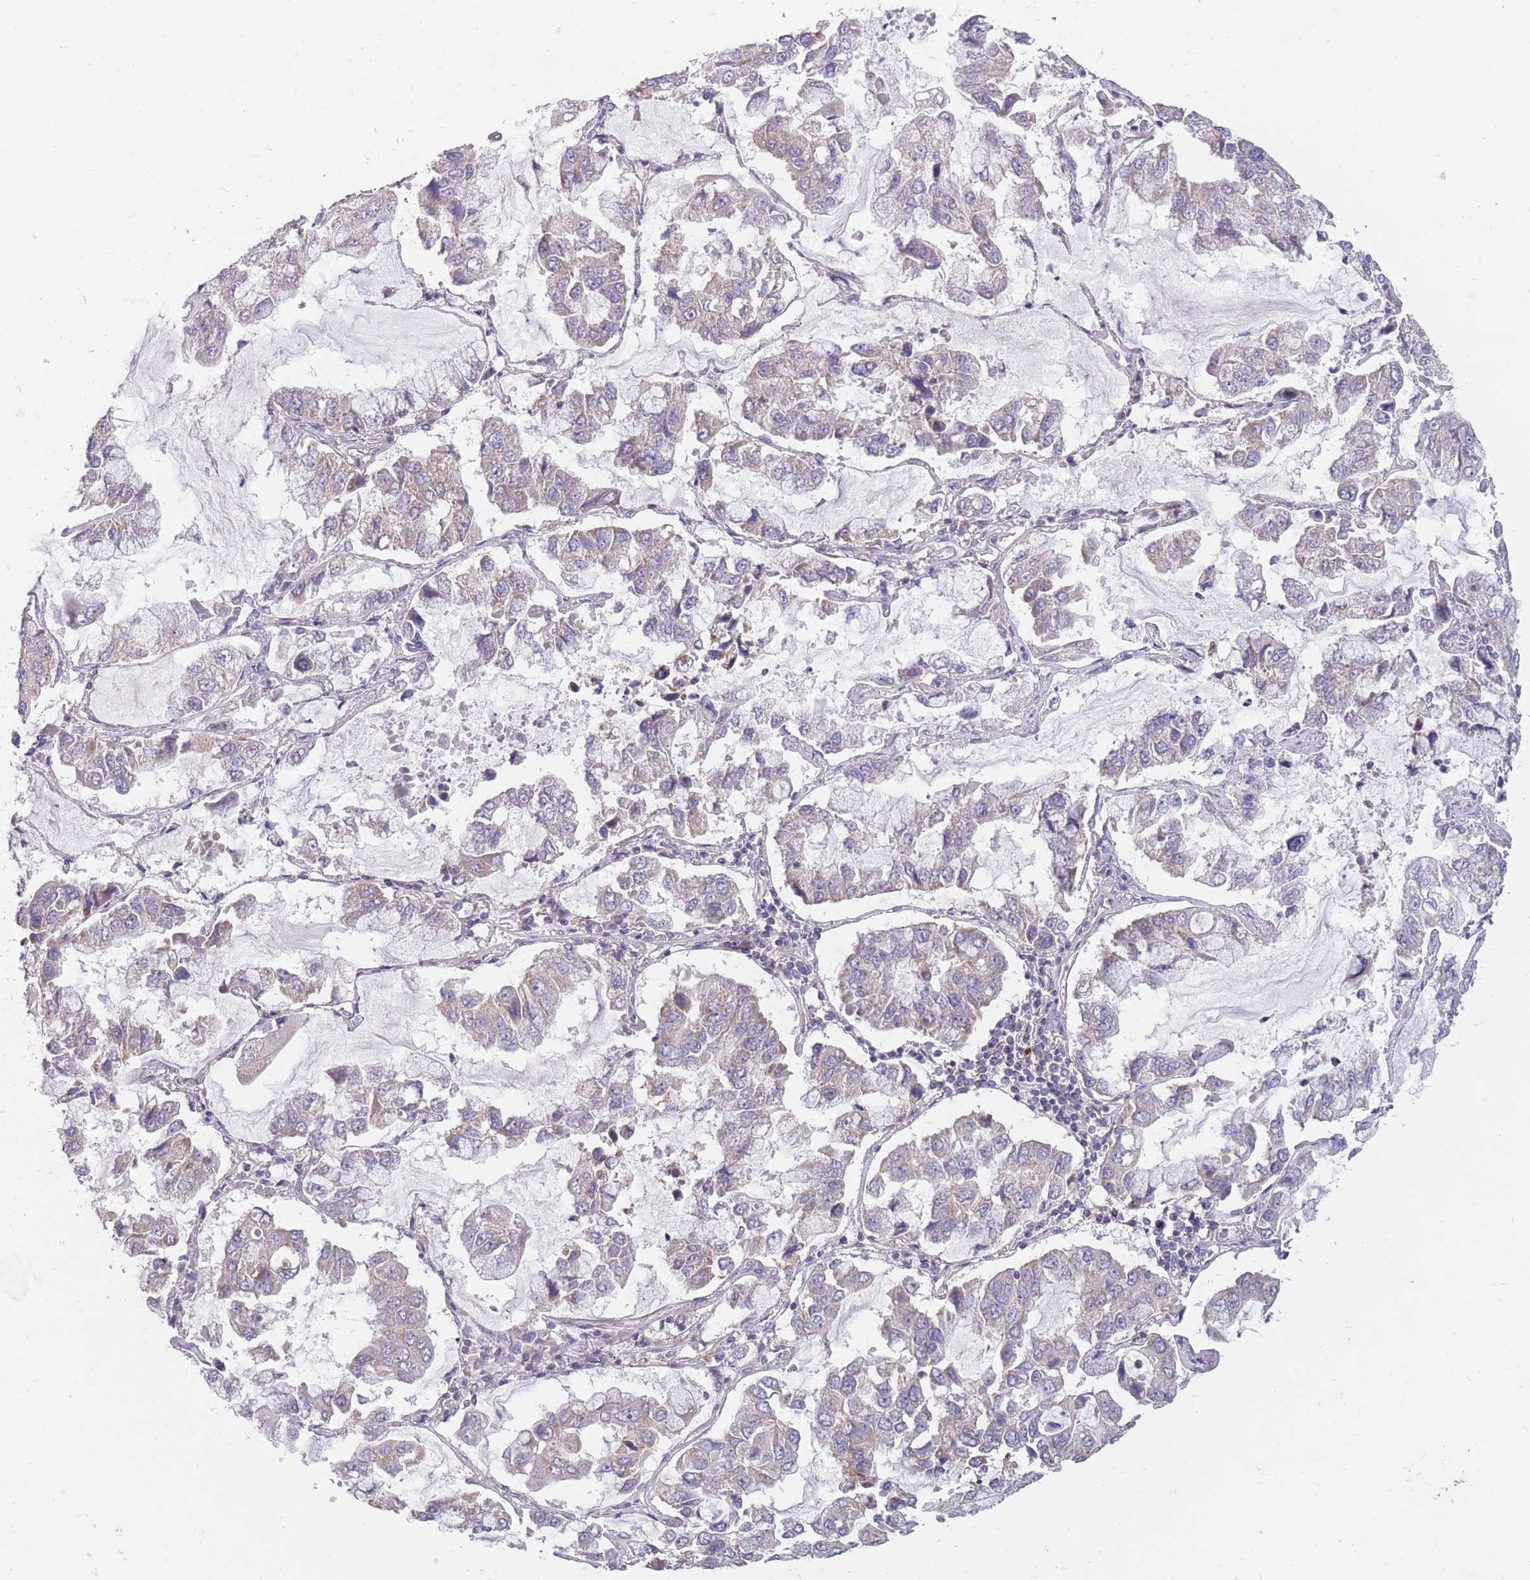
{"staining": {"intensity": "weak", "quantity": "<25%", "location": "cytoplasmic/membranous"}, "tissue": "lung cancer", "cell_type": "Tumor cells", "image_type": "cancer", "snomed": [{"axis": "morphology", "description": "Adenocarcinoma, NOS"}, {"axis": "topography", "description": "Lung"}], "caption": "This is a histopathology image of immunohistochemistry staining of lung adenocarcinoma, which shows no expression in tumor cells.", "gene": "MRPS18C", "patient": {"sex": "male", "age": 64}}